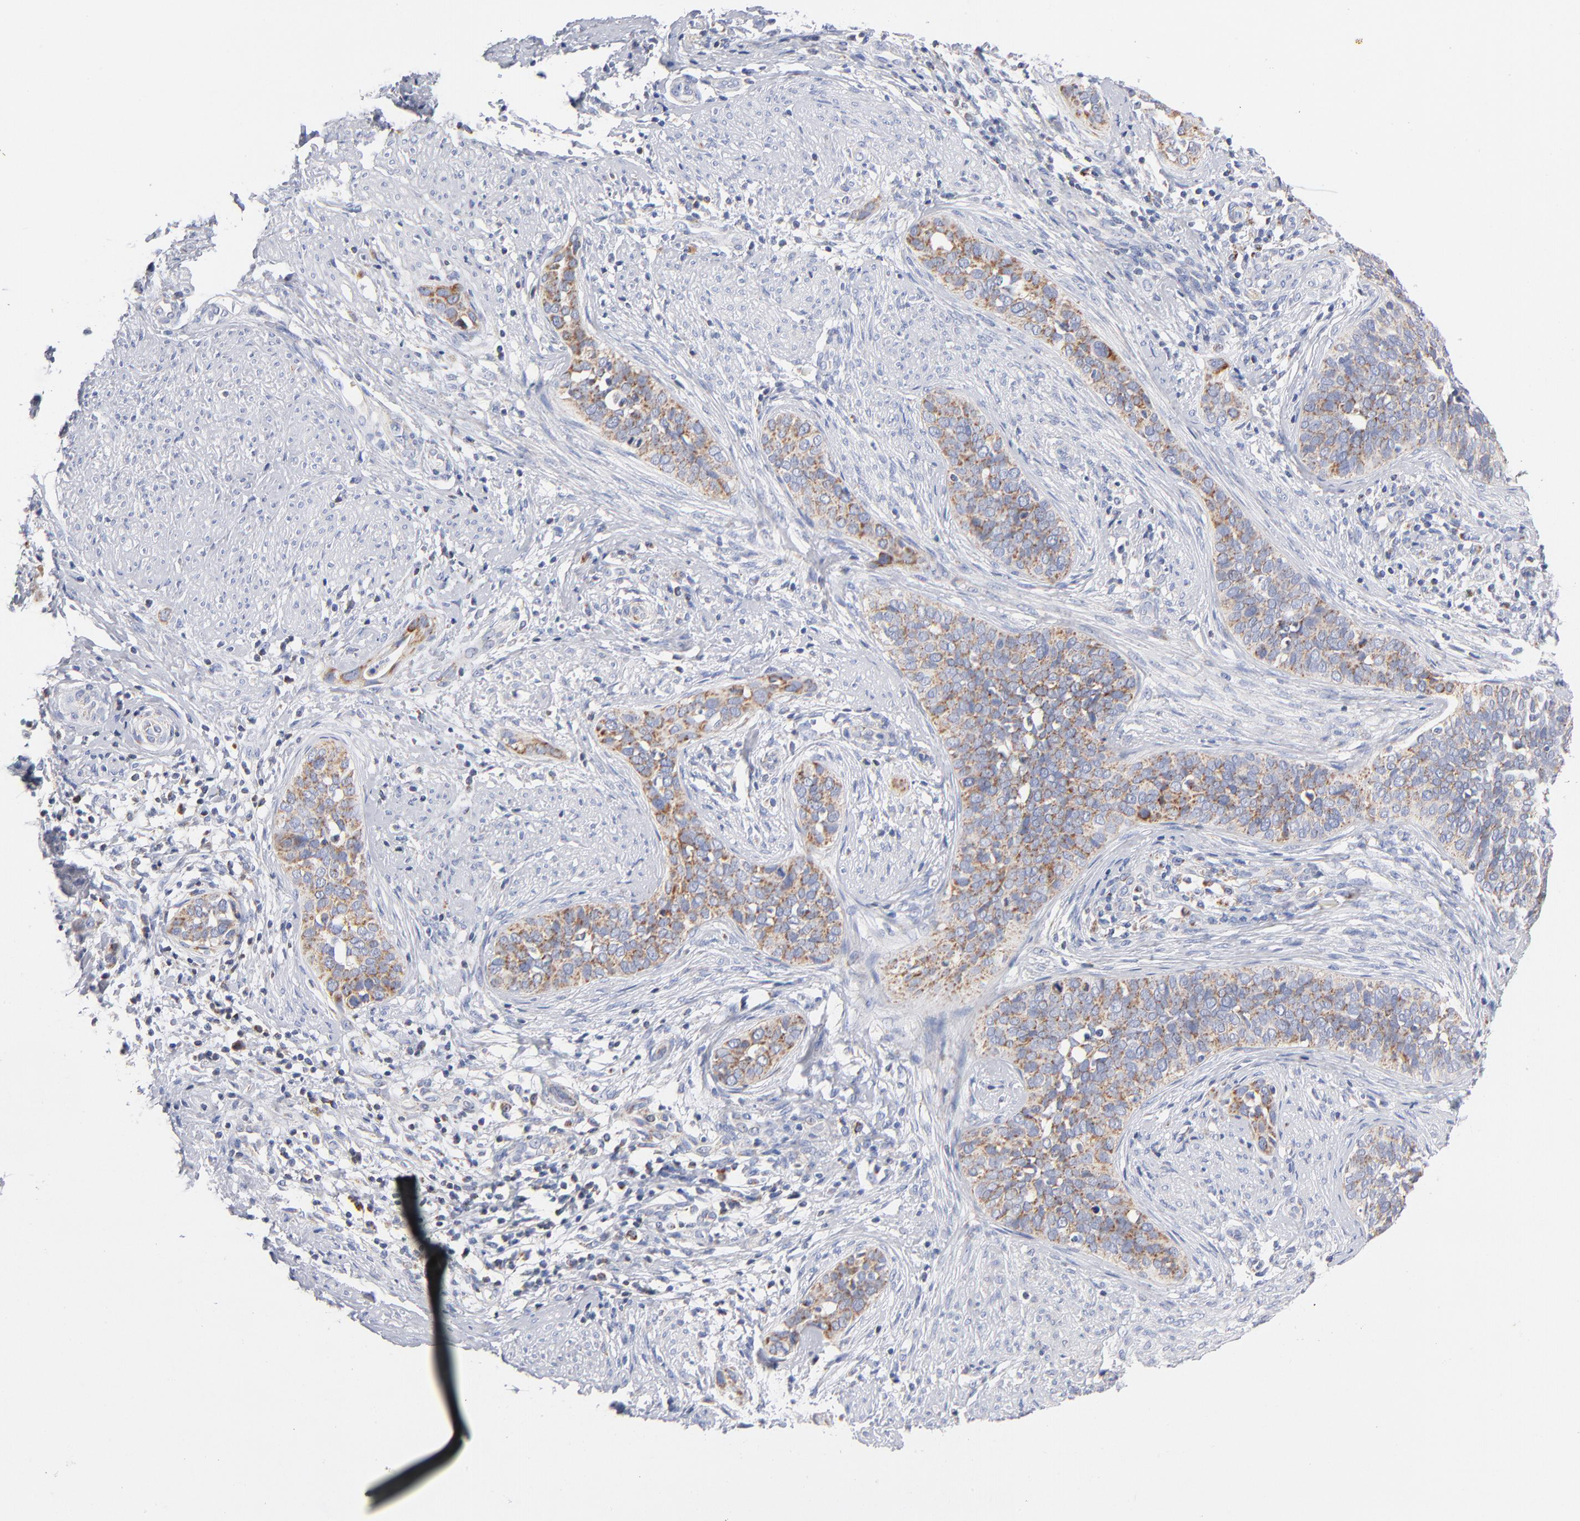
{"staining": {"intensity": "weak", "quantity": ">75%", "location": "cytoplasmic/membranous"}, "tissue": "cervical cancer", "cell_type": "Tumor cells", "image_type": "cancer", "snomed": [{"axis": "morphology", "description": "Squamous cell carcinoma, NOS"}, {"axis": "topography", "description": "Cervix"}], "caption": "Cervical squamous cell carcinoma stained with a protein marker reveals weak staining in tumor cells.", "gene": "DLAT", "patient": {"sex": "female", "age": 31}}